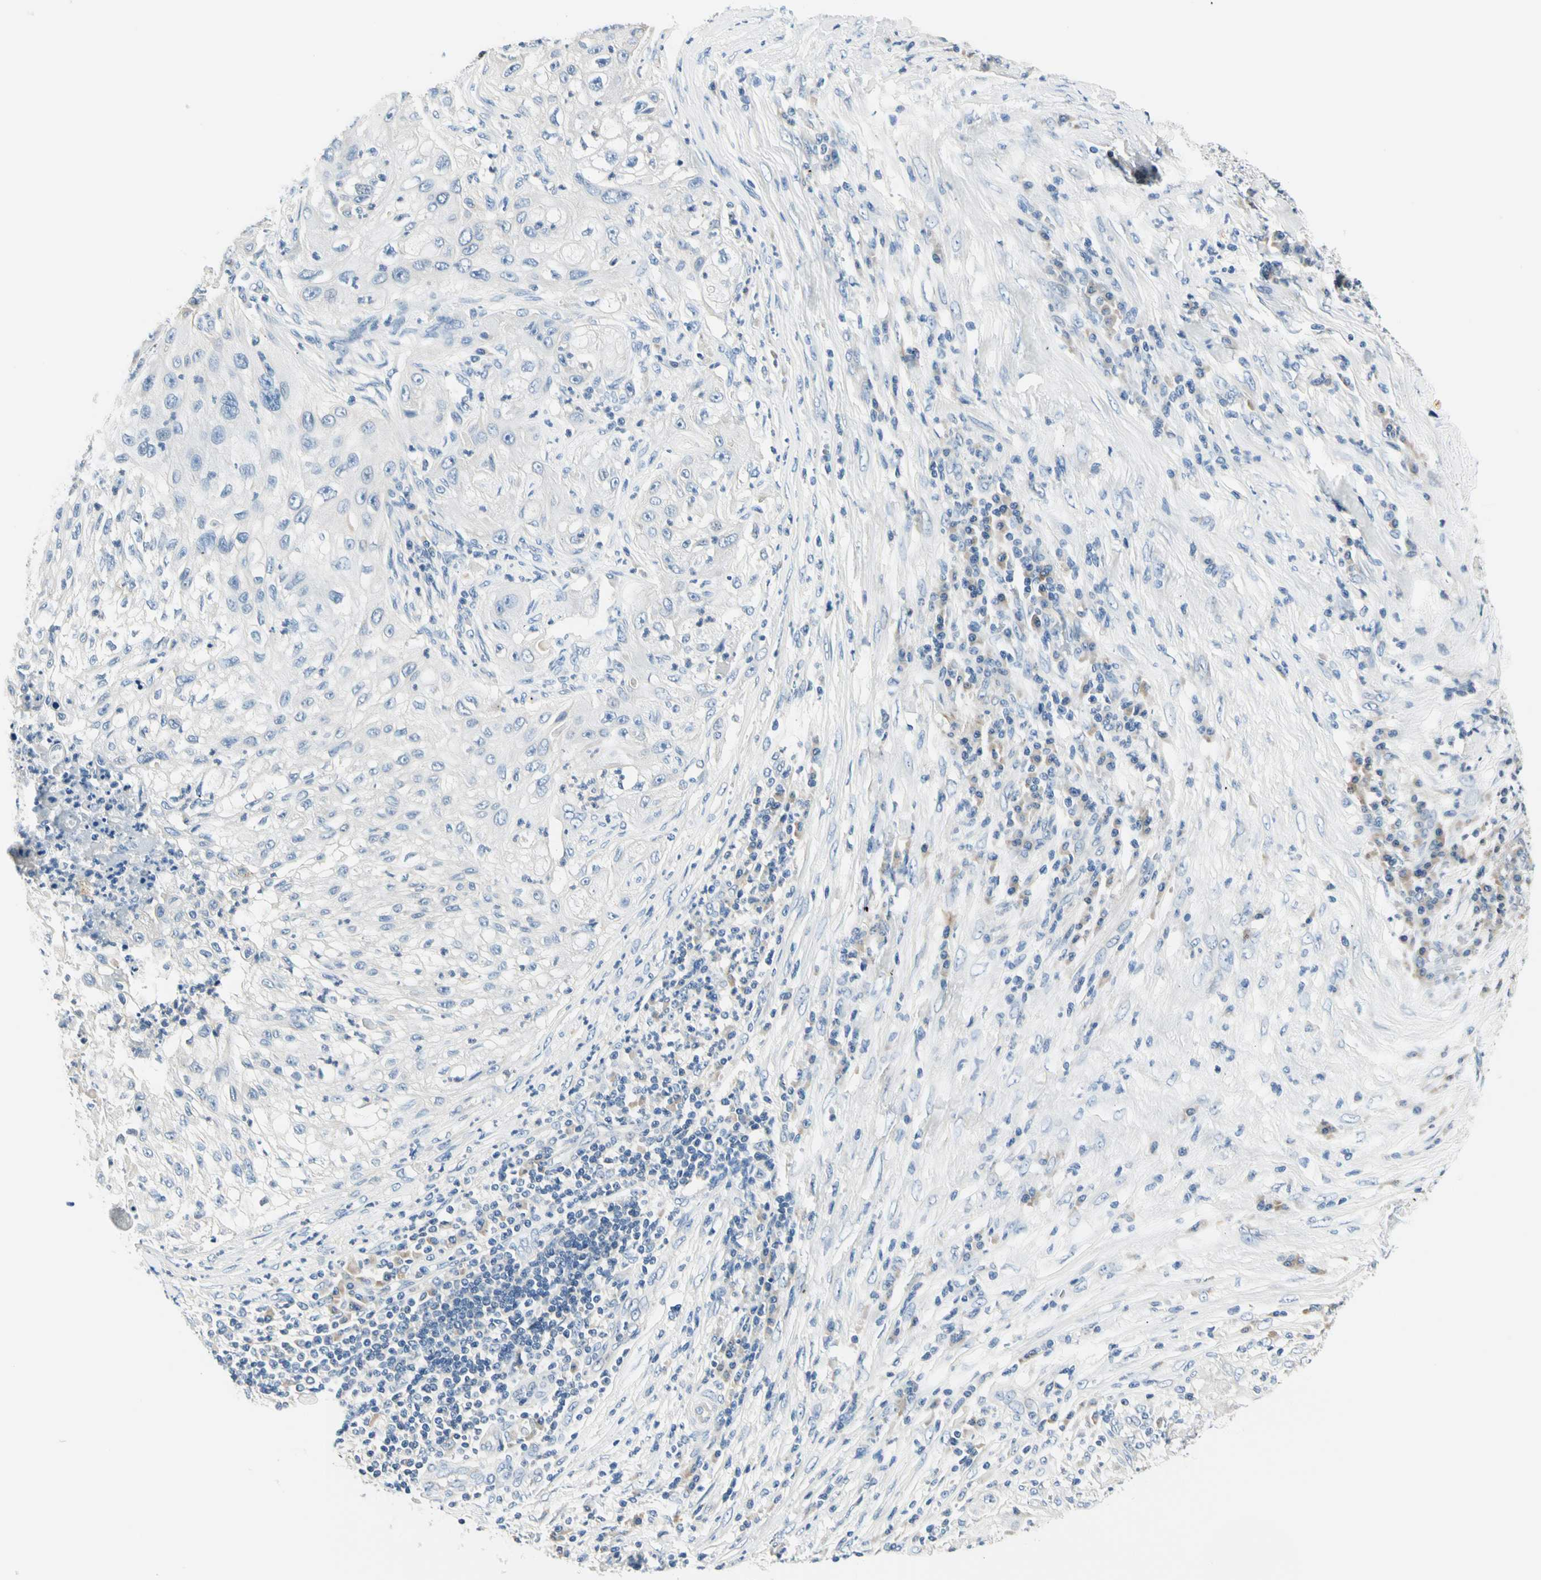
{"staining": {"intensity": "negative", "quantity": "none", "location": "none"}, "tissue": "lung cancer", "cell_type": "Tumor cells", "image_type": "cancer", "snomed": [{"axis": "morphology", "description": "Inflammation, NOS"}, {"axis": "morphology", "description": "Squamous cell carcinoma, NOS"}, {"axis": "topography", "description": "Lymph node"}, {"axis": "topography", "description": "Soft tissue"}, {"axis": "topography", "description": "Lung"}], "caption": "Protein analysis of lung squamous cell carcinoma displays no significant expression in tumor cells.", "gene": "TGFBR3", "patient": {"sex": "male", "age": 66}}